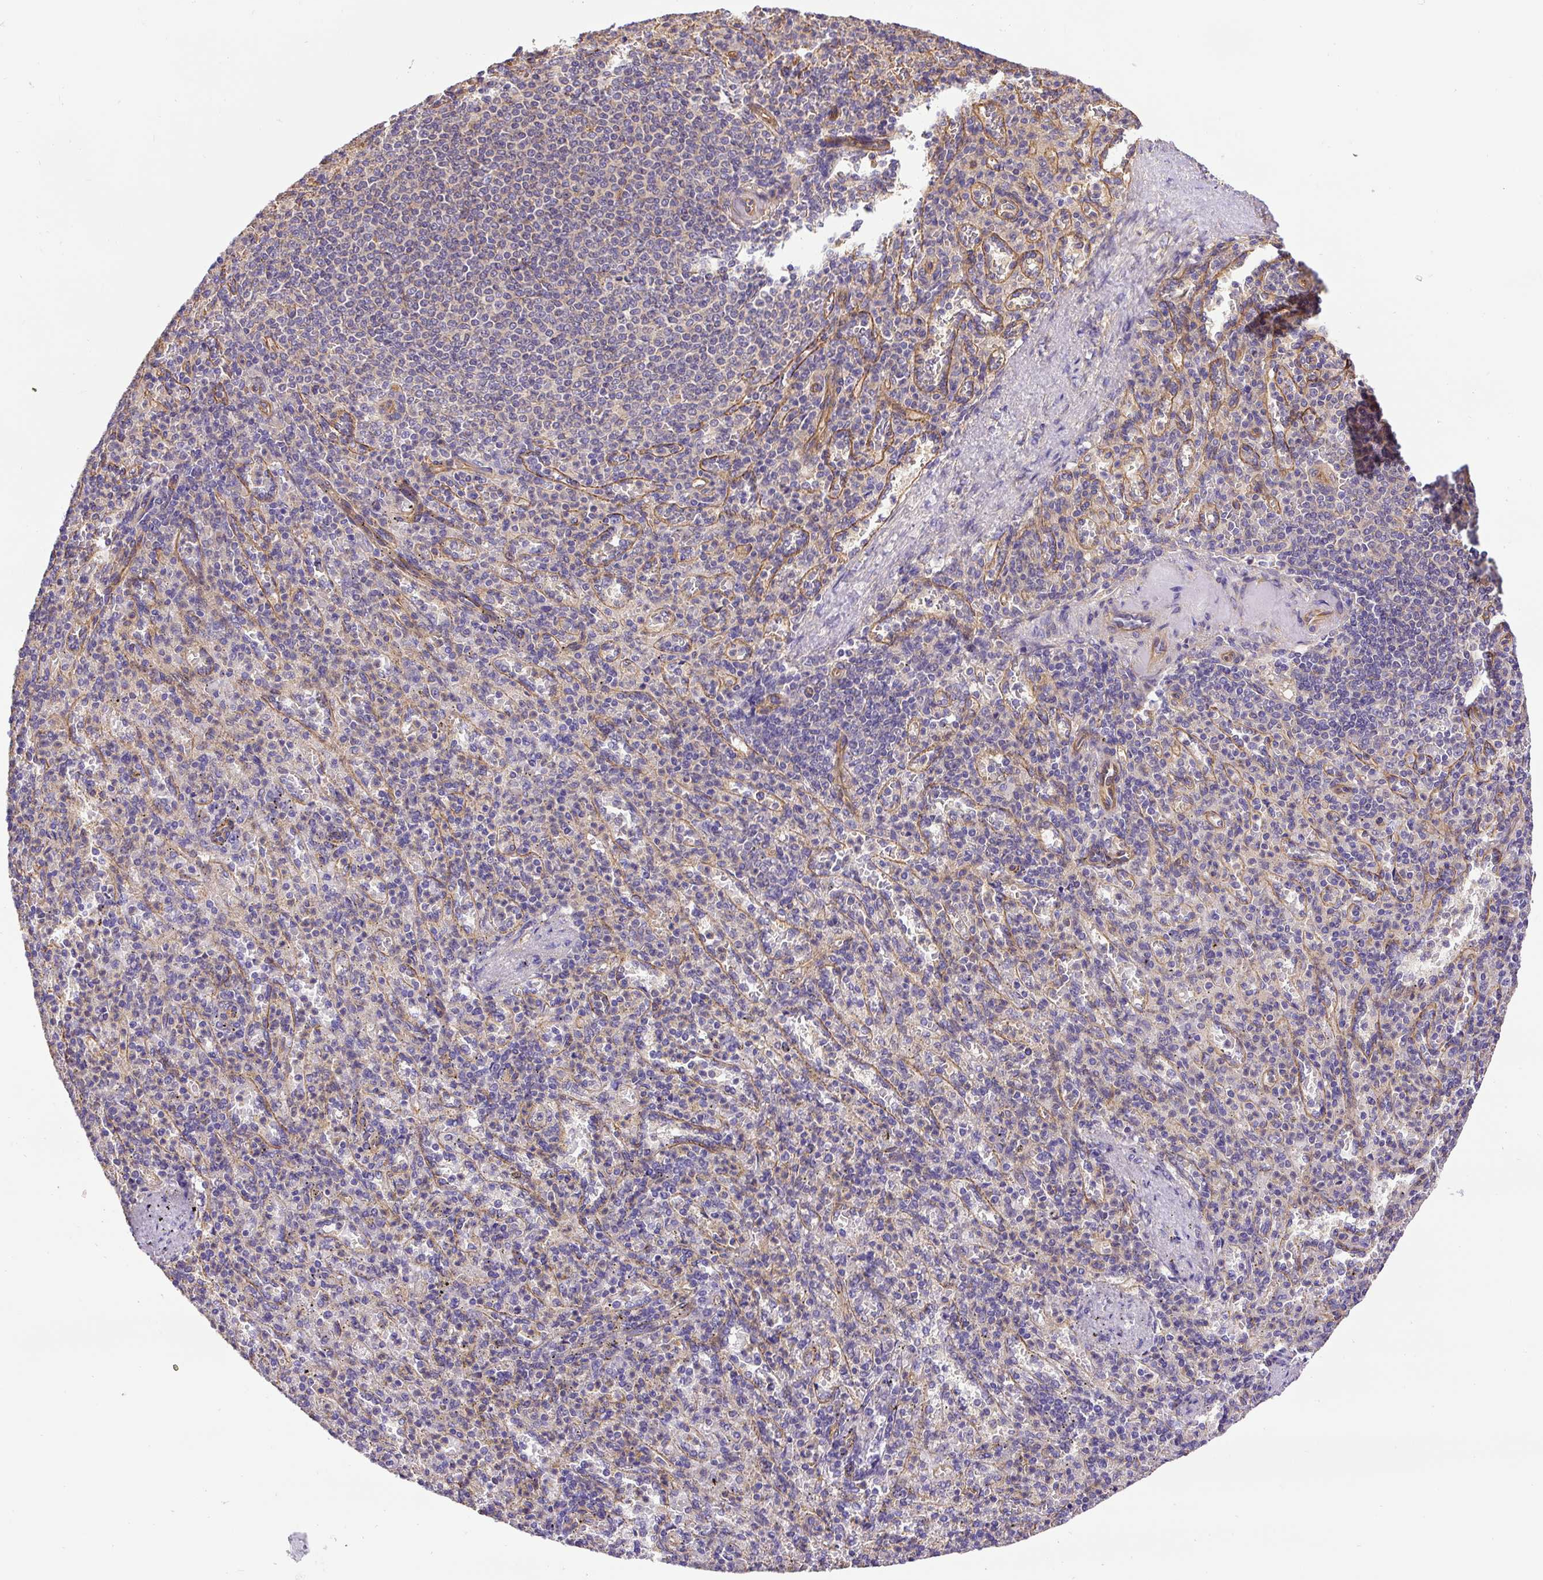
{"staining": {"intensity": "negative", "quantity": "none", "location": "none"}, "tissue": "spleen", "cell_type": "Cells in red pulp", "image_type": "normal", "snomed": [{"axis": "morphology", "description": "Normal tissue, NOS"}, {"axis": "topography", "description": "Spleen"}], "caption": "A photomicrograph of human spleen is negative for staining in cells in red pulp.", "gene": "DCTN1", "patient": {"sex": "female", "age": 74}}